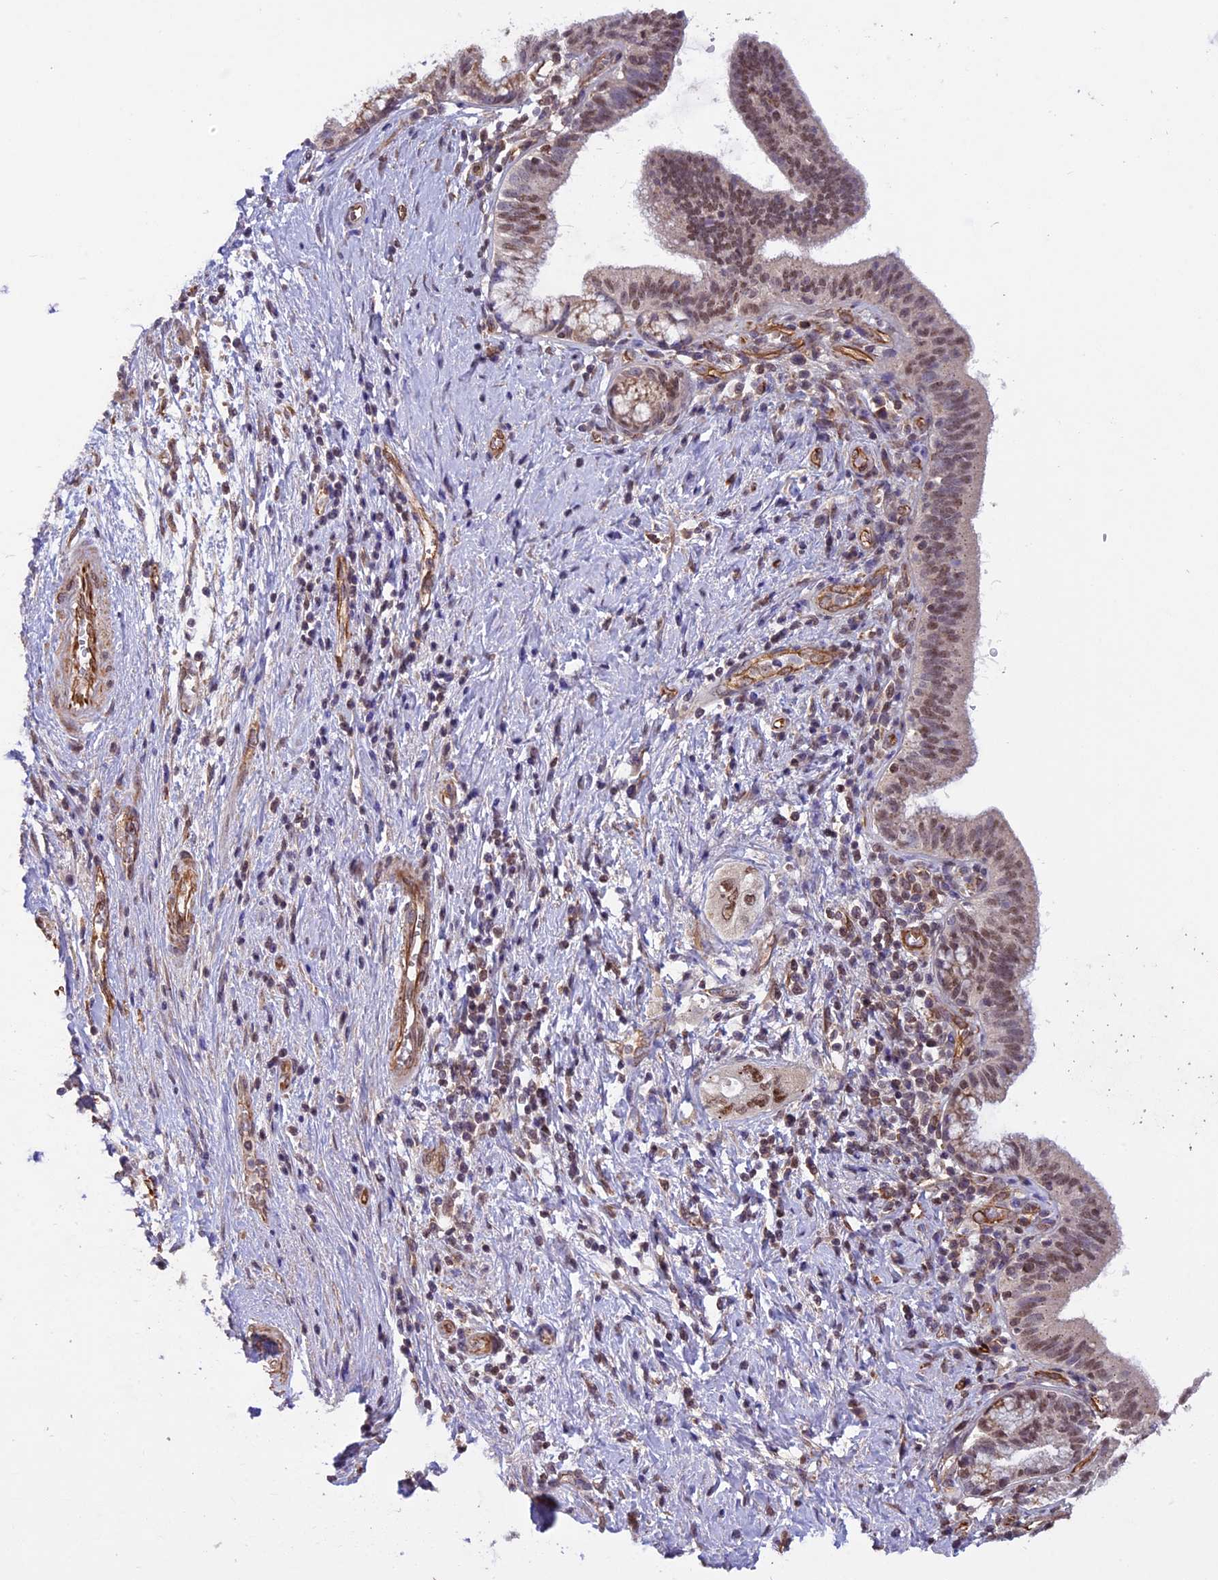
{"staining": {"intensity": "moderate", "quantity": ">75%", "location": "nuclear"}, "tissue": "pancreatic cancer", "cell_type": "Tumor cells", "image_type": "cancer", "snomed": [{"axis": "morphology", "description": "Adenocarcinoma, NOS"}, {"axis": "topography", "description": "Pancreas"}], "caption": "There is medium levels of moderate nuclear expression in tumor cells of pancreatic adenocarcinoma, as demonstrated by immunohistochemical staining (brown color).", "gene": "C3orf70", "patient": {"sex": "female", "age": 73}}